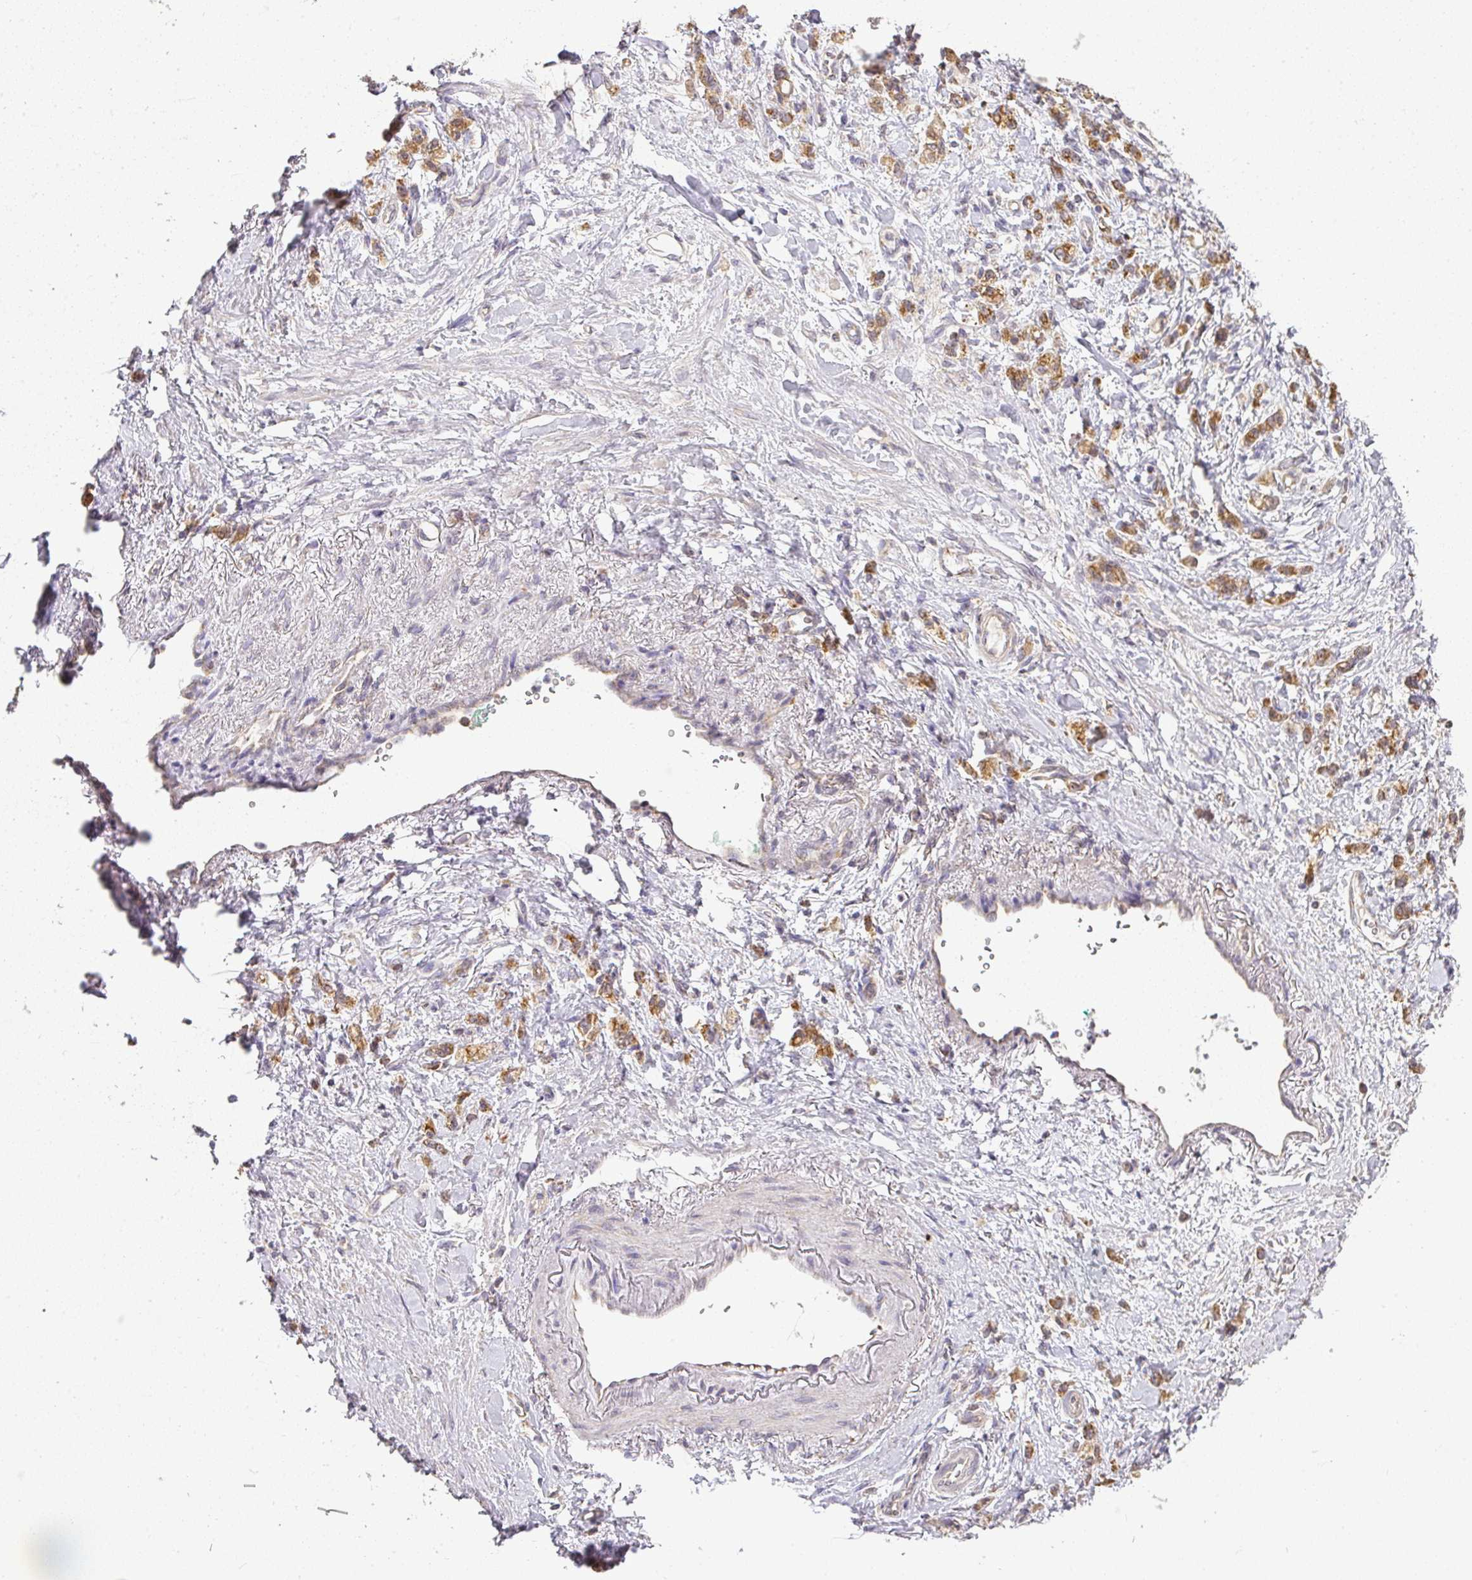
{"staining": {"intensity": "moderate", "quantity": ">75%", "location": "cytoplasmic/membranous"}, "tissue": "stomach cancer", "cell_type": "Tumor cells", "image_type": "cancer", "snomed": [{"axis": "morphology", "description": "Adenocarcinoma, NOS"}, {"axis": "topography", "description": "Stomach"}], "caption": "Approximately >75% of tumor cells in human stomach adenocarcinoma reveal moderate cytoplasmic/membranous protein positivity as visualized by brown immunohistochemical staining.", "gene": "MYOM2", "patient": {"sex": "male", "age": 77}}